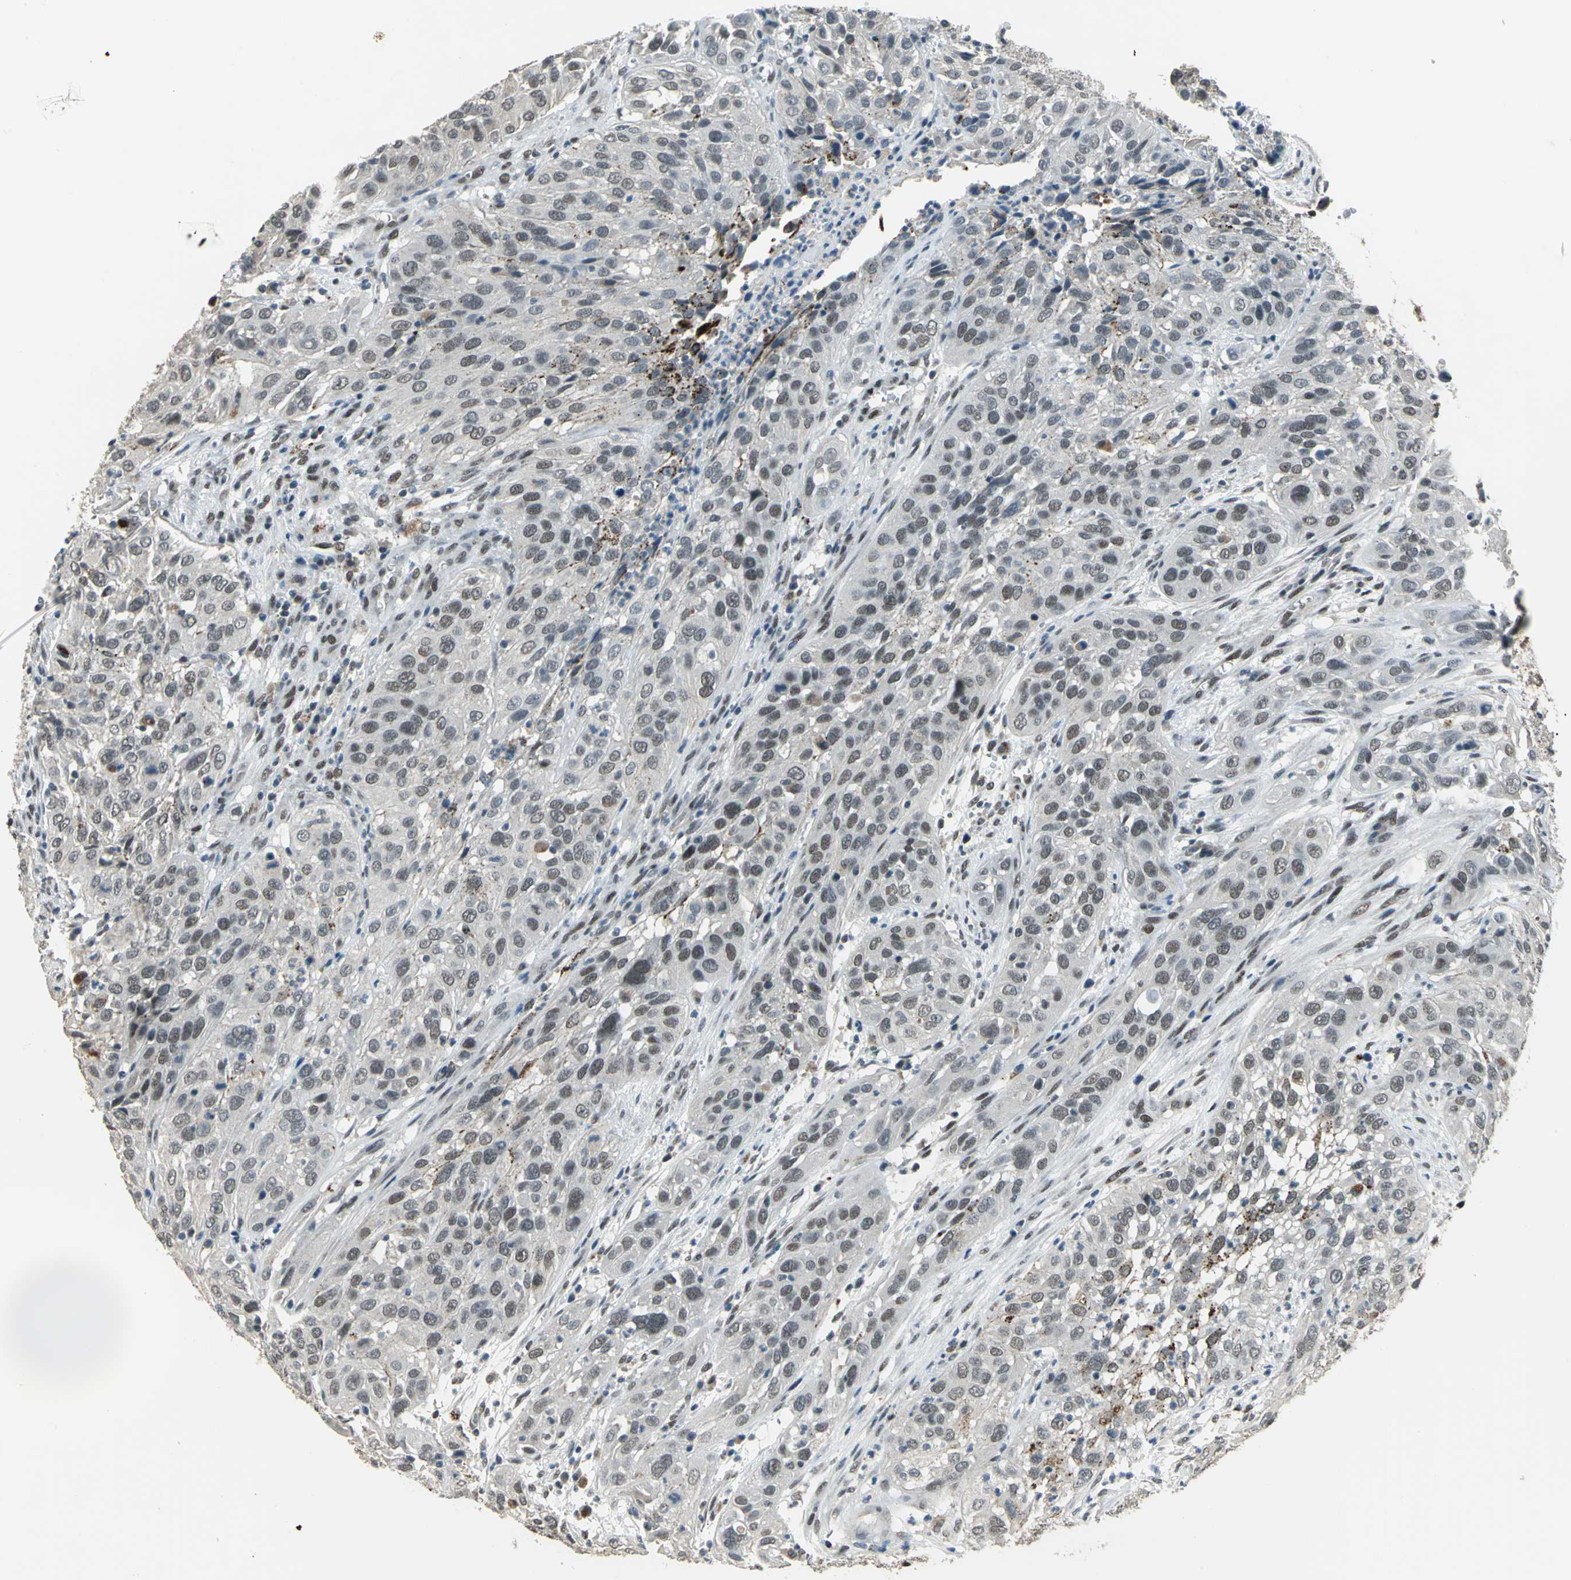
{"staining": {"intensity": "negative", "quantity": "none", "location": "none"}, "tissue": "cervical cancer", "cell_type": "Tumor cells", "image_type": "cancer", "snomed": [{"axis": "morphology", "description": "Squamous cell carcinoma, NOS"}, {"axis": "topography", "description": "Cervix"}], "caption": "This micrograph is of squamous cell carcinoma (cervical) stained with immunohistochemistry to label a protein in brown with the nuclei are counter-stained blue. There is no expression in tumor cells.", "gene": "ELF2", "patient": {"sex": "female", "age": 32}}